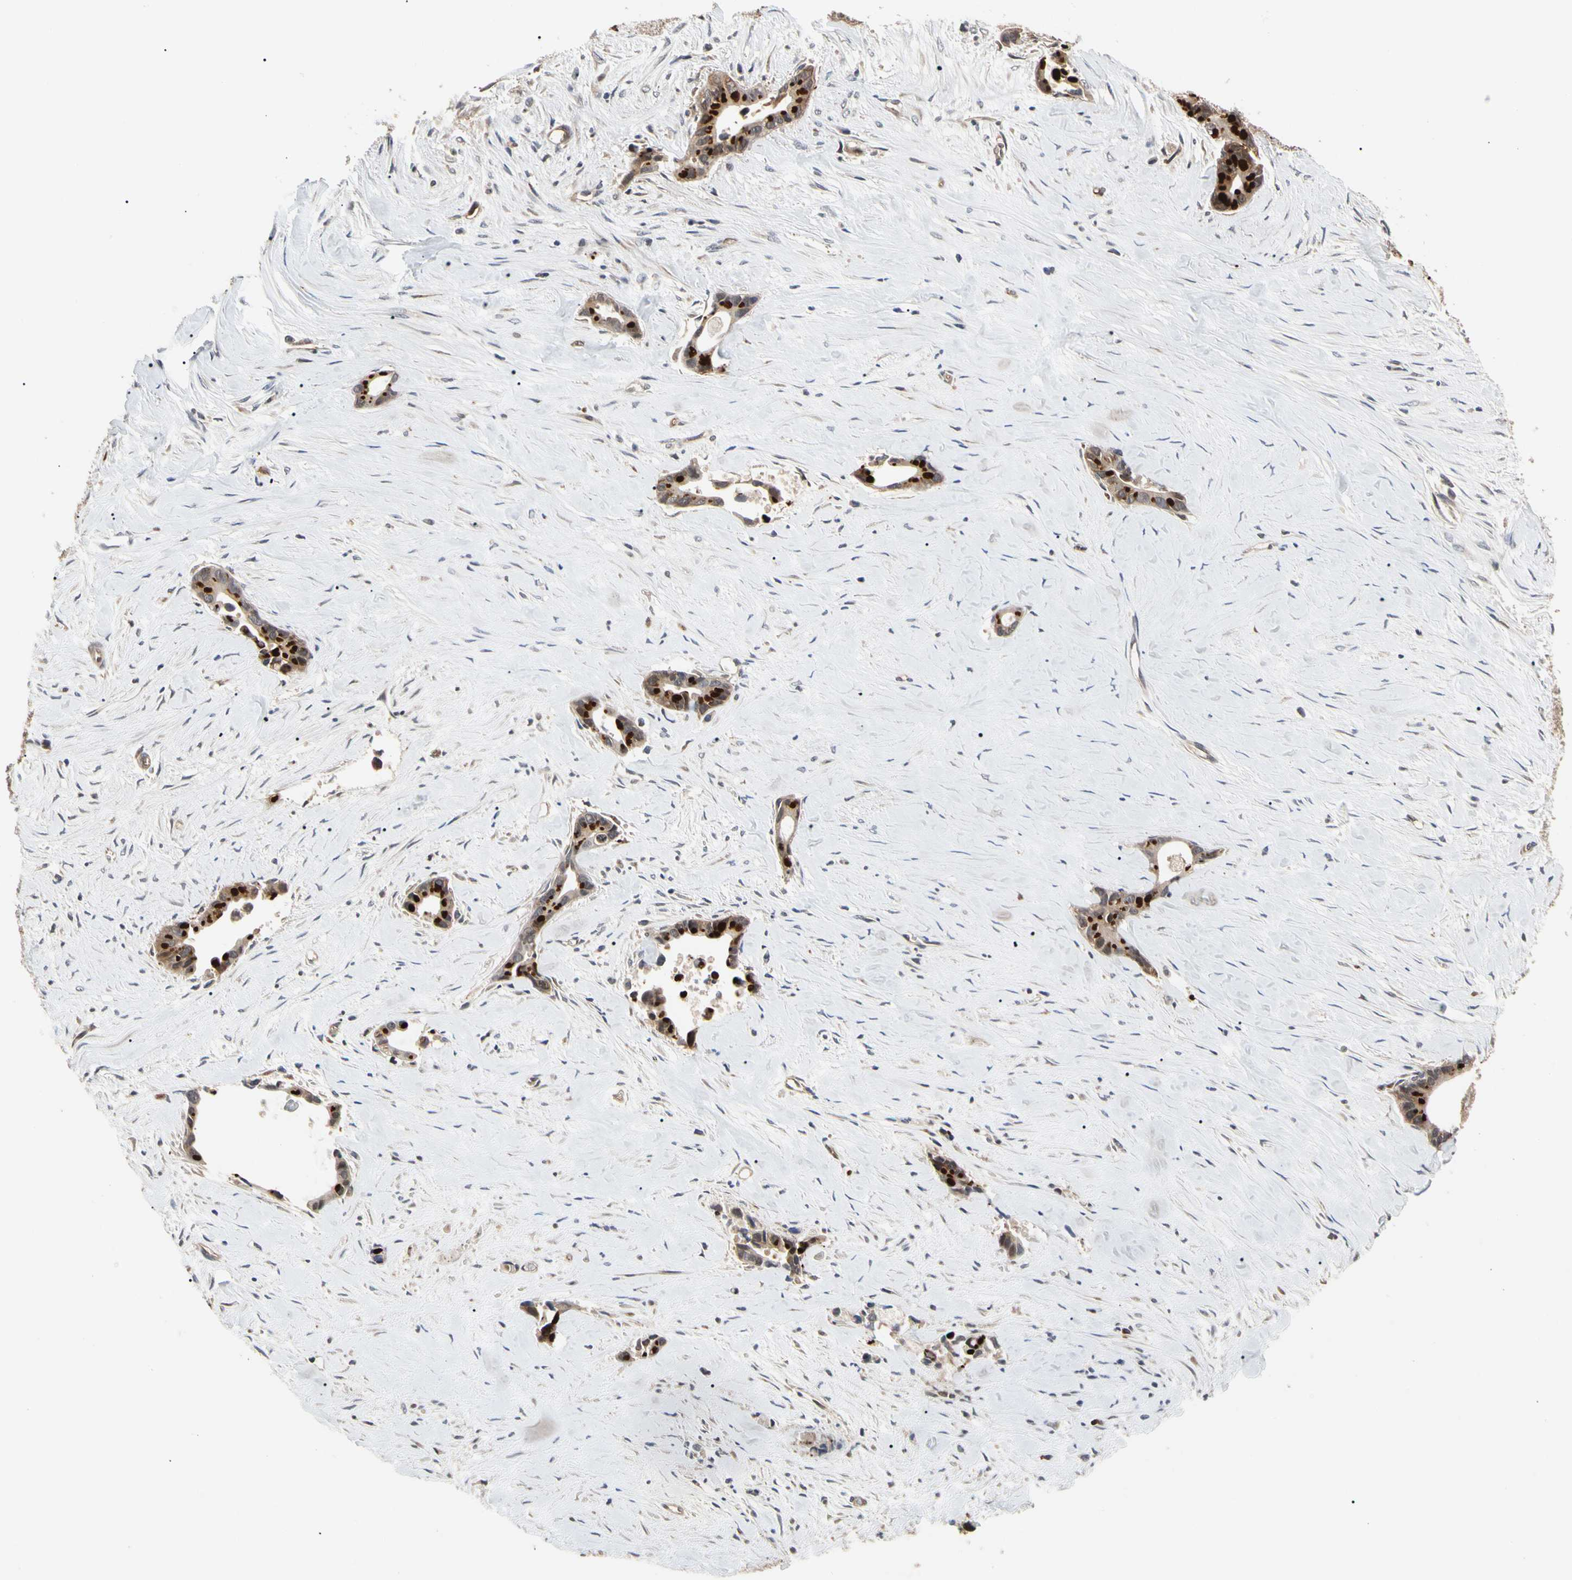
{"staining": {"intensity": "strong", "quantity": ">75%", "location": "cytoplasmic/membranous"}, "tissue": "liver cancer", "cell_type": "Tumor cells", "image_type": "cancer", "snomed": [{"axis": "morphology", "description": "Cholangiocarcinoma"}, {"axis": "topography", "description": "Liver"}], "caption": "A high amount of strong cytoplasmic/membranous expression is present in approximately >75% of tumor cells in liver cancer tissue.", "gene": "CYTIP", "patient": {"sex": "female", "age": 55}}